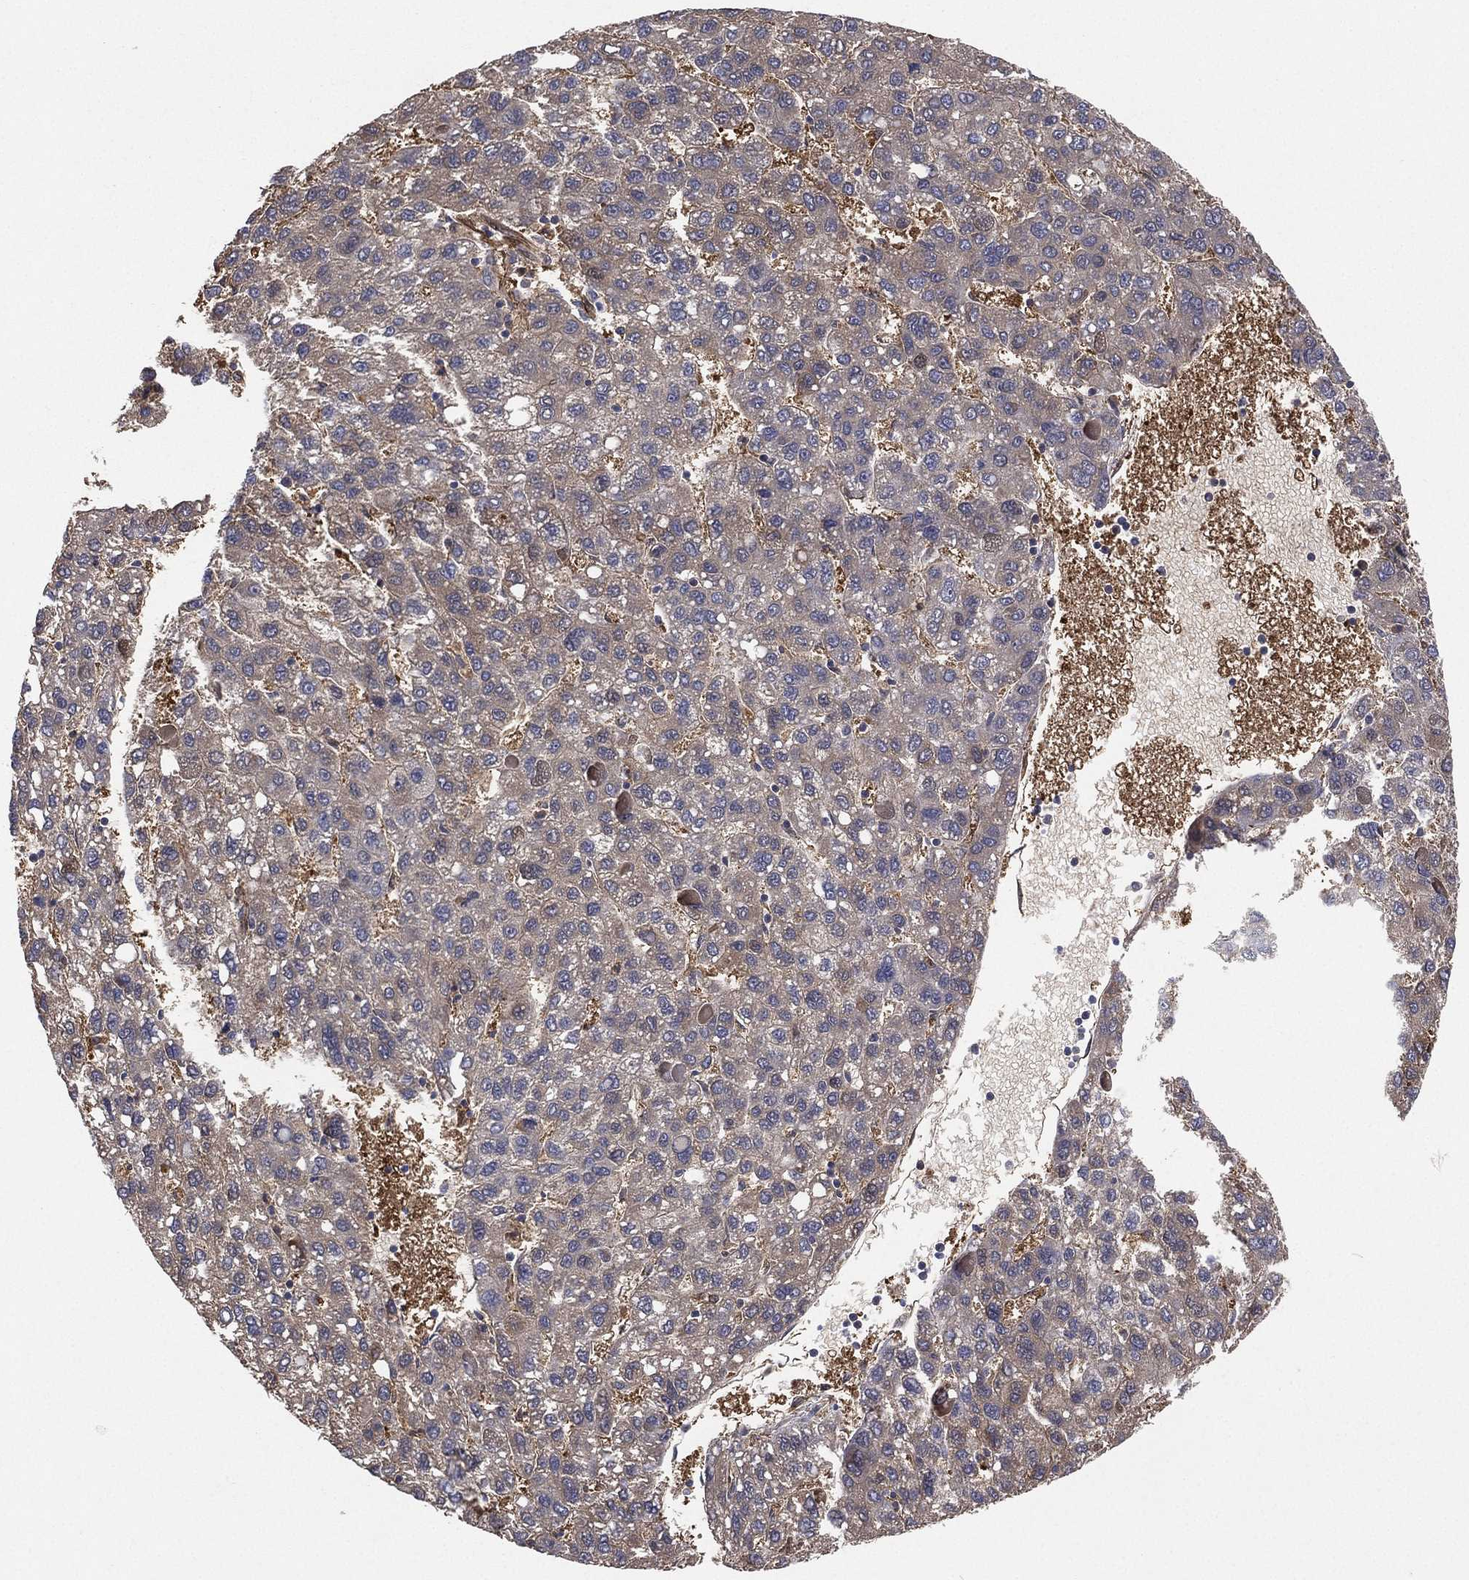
{"staining": {"intensity": "moderate", "quantity": "25%-75%", "location": "cytoplasmic/membranous"}, "tissue": "liver cancer", "cell_type": "Tumor cells", "image_type": "cancer", "snomed": [{"axis": "morphology", "description": "Carcinoma, Hepatocellular, NOS"}, {"axis": "topography", "description": "Liver"}], "caption": "Brown immunohistochemical staining in liver hepatocellular carcinoma reveals moderate cytoplasmic/membranous positivity in about 25%-75% of tumor cells.", "gene": "PSMG4", "patient": {"sex": "female", "age": 82}}